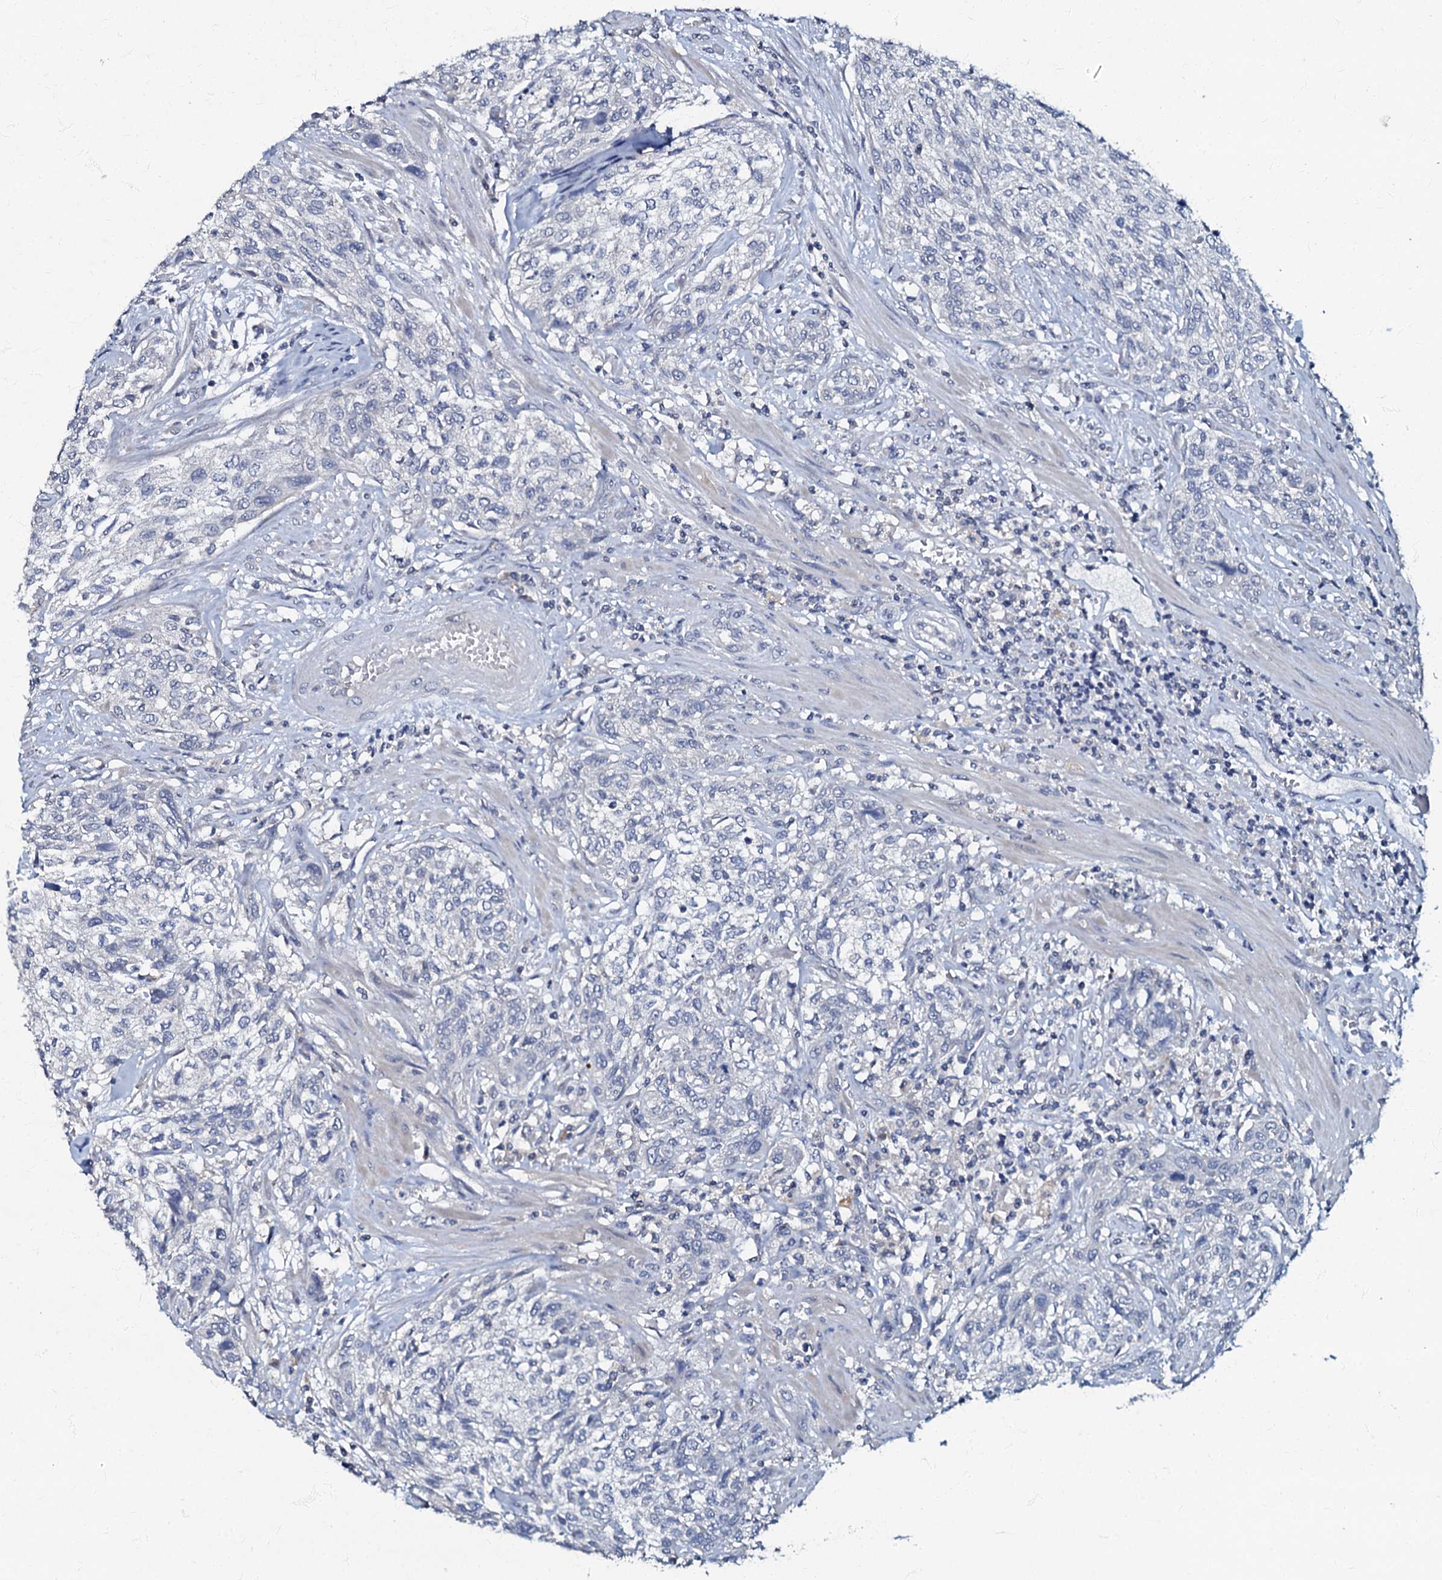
{"staining": {"intensity": "negative", "quantity": "none", "location": "none"}, "tissue": "urothelial cancer", "cell_type": "Tumor cells", "image_type": "cancer", "snomed": [{"axis": "morphology", "description": "Normal tissue, NOS"}, {"axis": "morphology", "description": "Urothelial carcinoma, NOS"}, {"axis": "topography", "description": "Urinary bladder"}, {"axis": "topography", "description": "Peripheral nerve tissue"}], "caption": "Histopathology image shows no protein expression in tumor cells of urothelial cancer tissue.", "gene": "OLAH", "patient": {"sex": "male", "age": 35}}